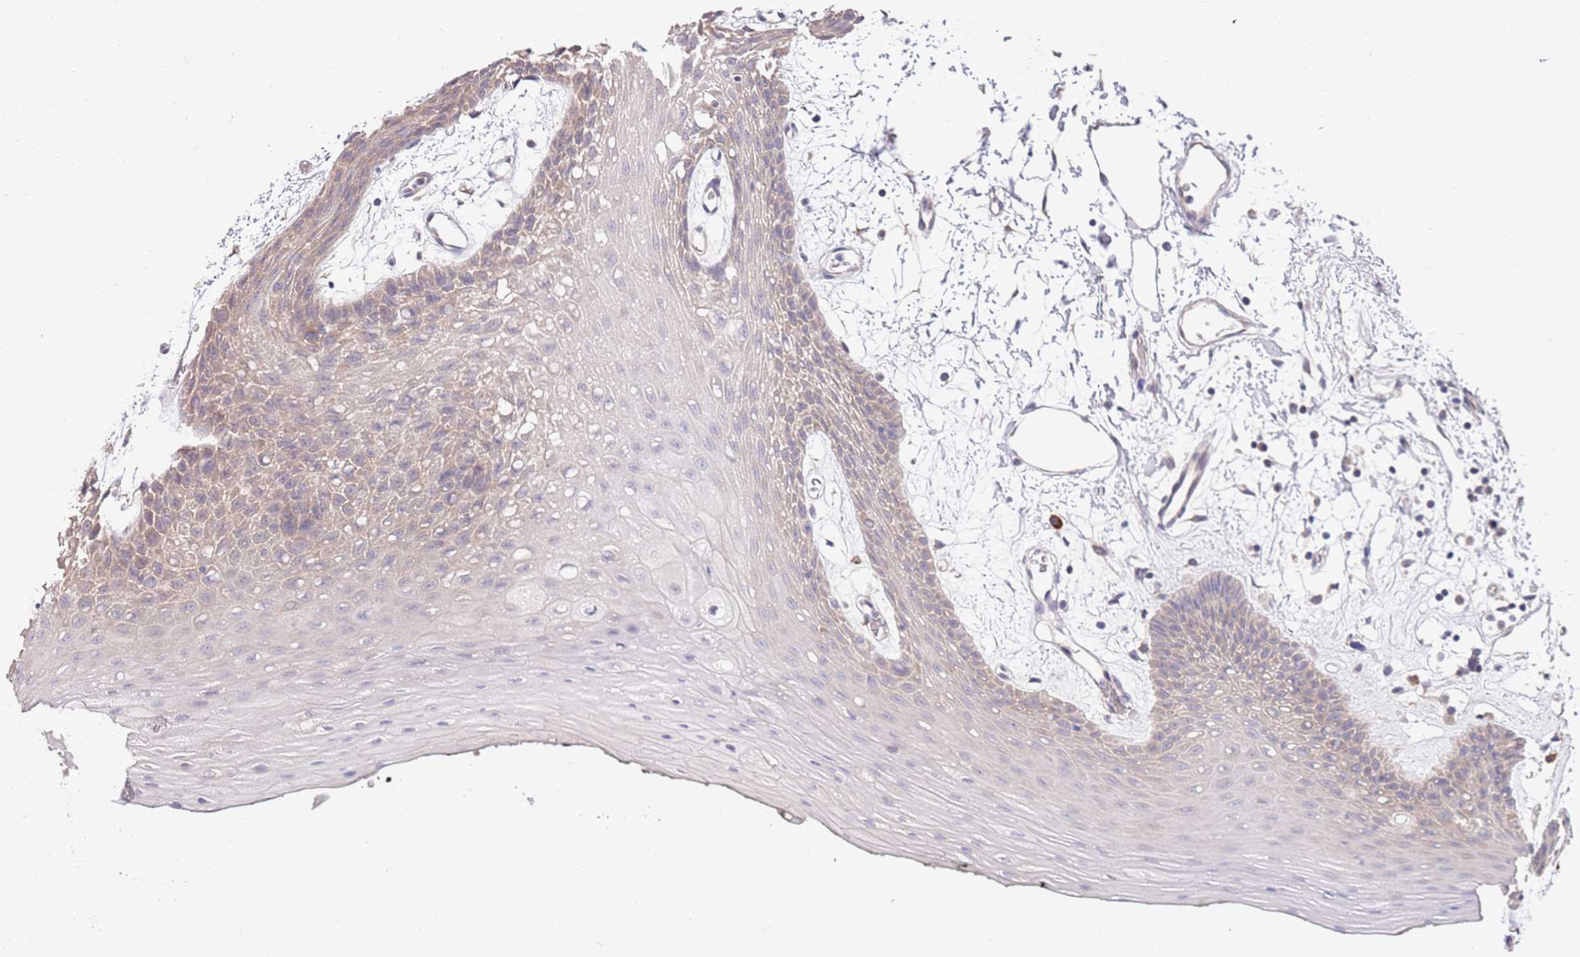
{"staining": {"intensity": "weak", "quantity": "<25%", "location": "cytoplasmic/membranous"}, "tissue": "oral mucosa", "cell_type": "Squamous epithelial cells", "image_type": "normal", "snomed": [{"axis": "morphology", "description": "Normal tissue, NOS"}, {"axis": "topography", "description": "Oral tissue"}, {"axis": "topography", "description": "Tounge, NOS"}], "caption": "Histopathology image shows no protein expression in squamous epithelial cells of normal oral mucosa.", "gene": "MARVELD2", "patient": {"sex": "female", "age": 59}}